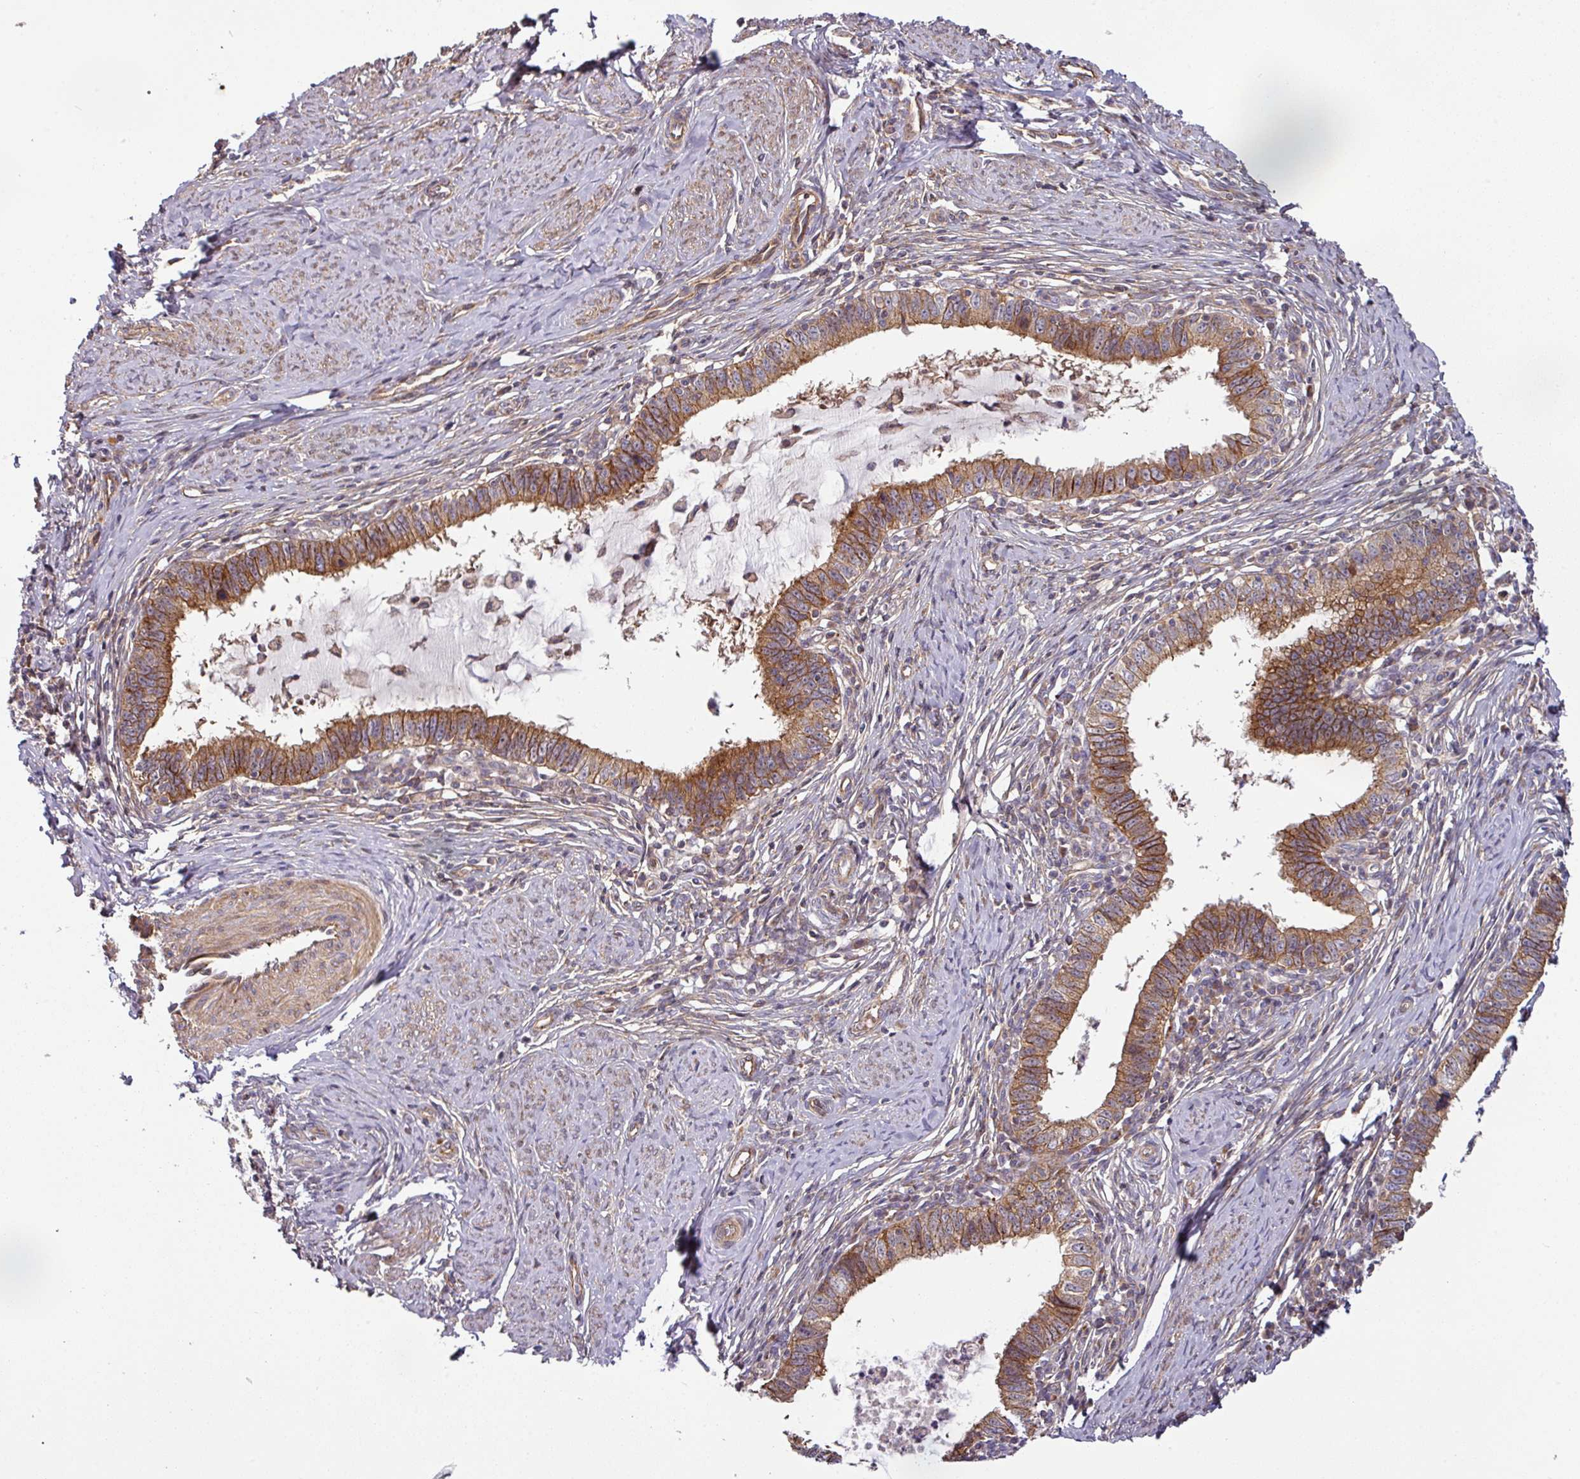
{"staining": {"intensity": "moderate", "quantity": ">75%", "location": "cytoplasmic/membranous"}, "tissue": "cervical cancer", "cell_type": "Tumor cells", "image_type": "cancer", "snomed": [{"axis": "morphology", "description": "Adenocarcinoma, NOS"}, {"axis": "topography", "description": "Cervix"}], "caption": "A high-resolution photomicrograph shows immunohistochemistry (IHC) staining of cervical cancer, which reveals moderate cytoplasmic/membranous expression in approximately >75% of tumor cells. (Stains: DAB in brown, nuclei in blue, Microscopy: brightfield microscopy at high magnification).", "gene": "CASP2", "patient": {"sex": "female", "age": 36}}